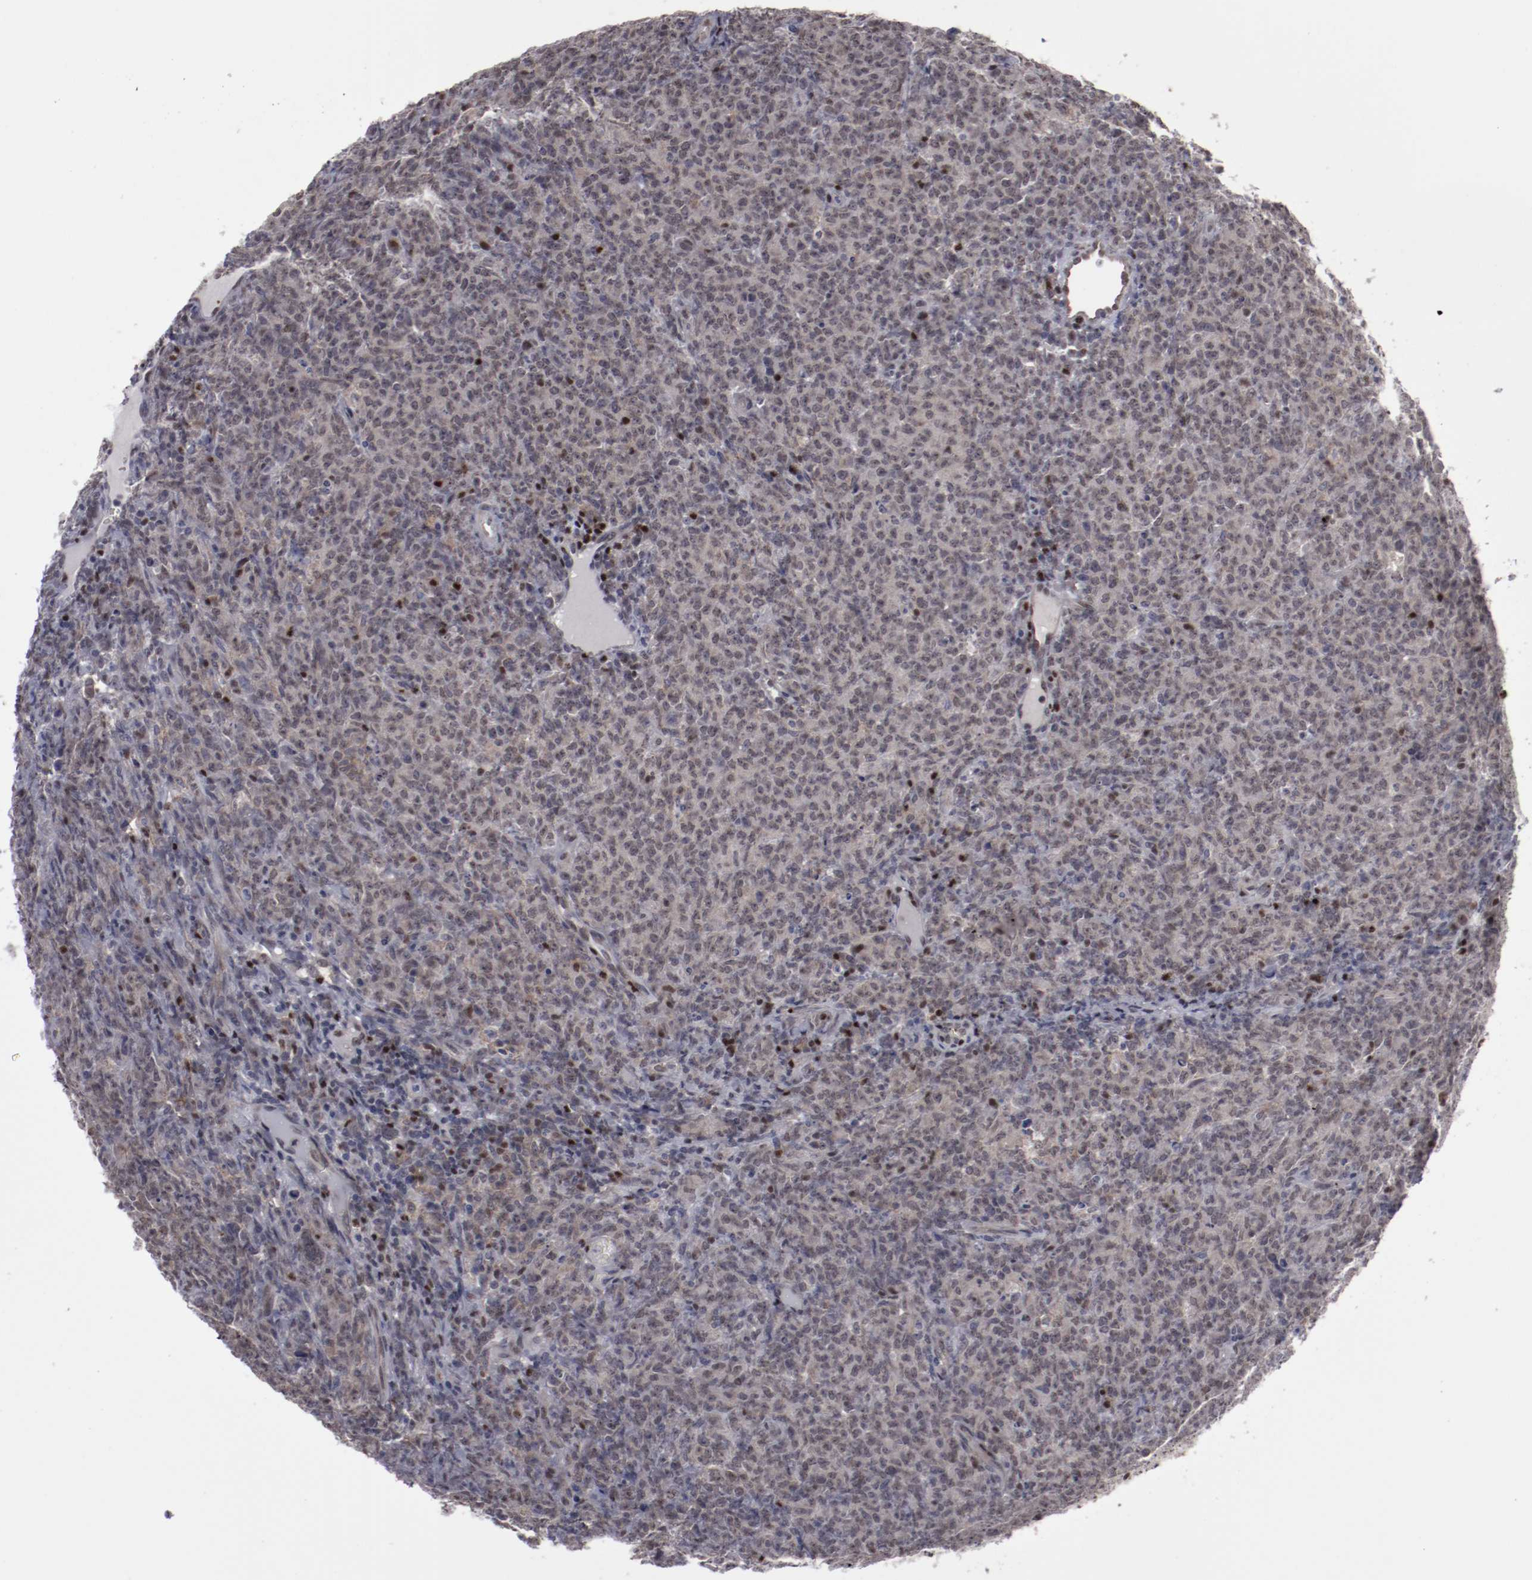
{"staining": {"intensity": "weak", "quantity": "25%-75%", "location": "cytoplasmic/membranous"}, "tissue": "lymphoma", "cell_type": "Tumor cells", "image_type": "cancer", "snomed": [{"axis": "morphology", "description": "Malignant lymphoma, non-Hodgkin's type, High grade"}, {"axis": "topography", "description": "Tonsil"}], "caption": "A brown stain highlights weak cytoplasmic/membranous expression of a protein in lymphoma tumor cells.", "gene": "LEF1", "patient": {"sex": "female", "age": 36}}